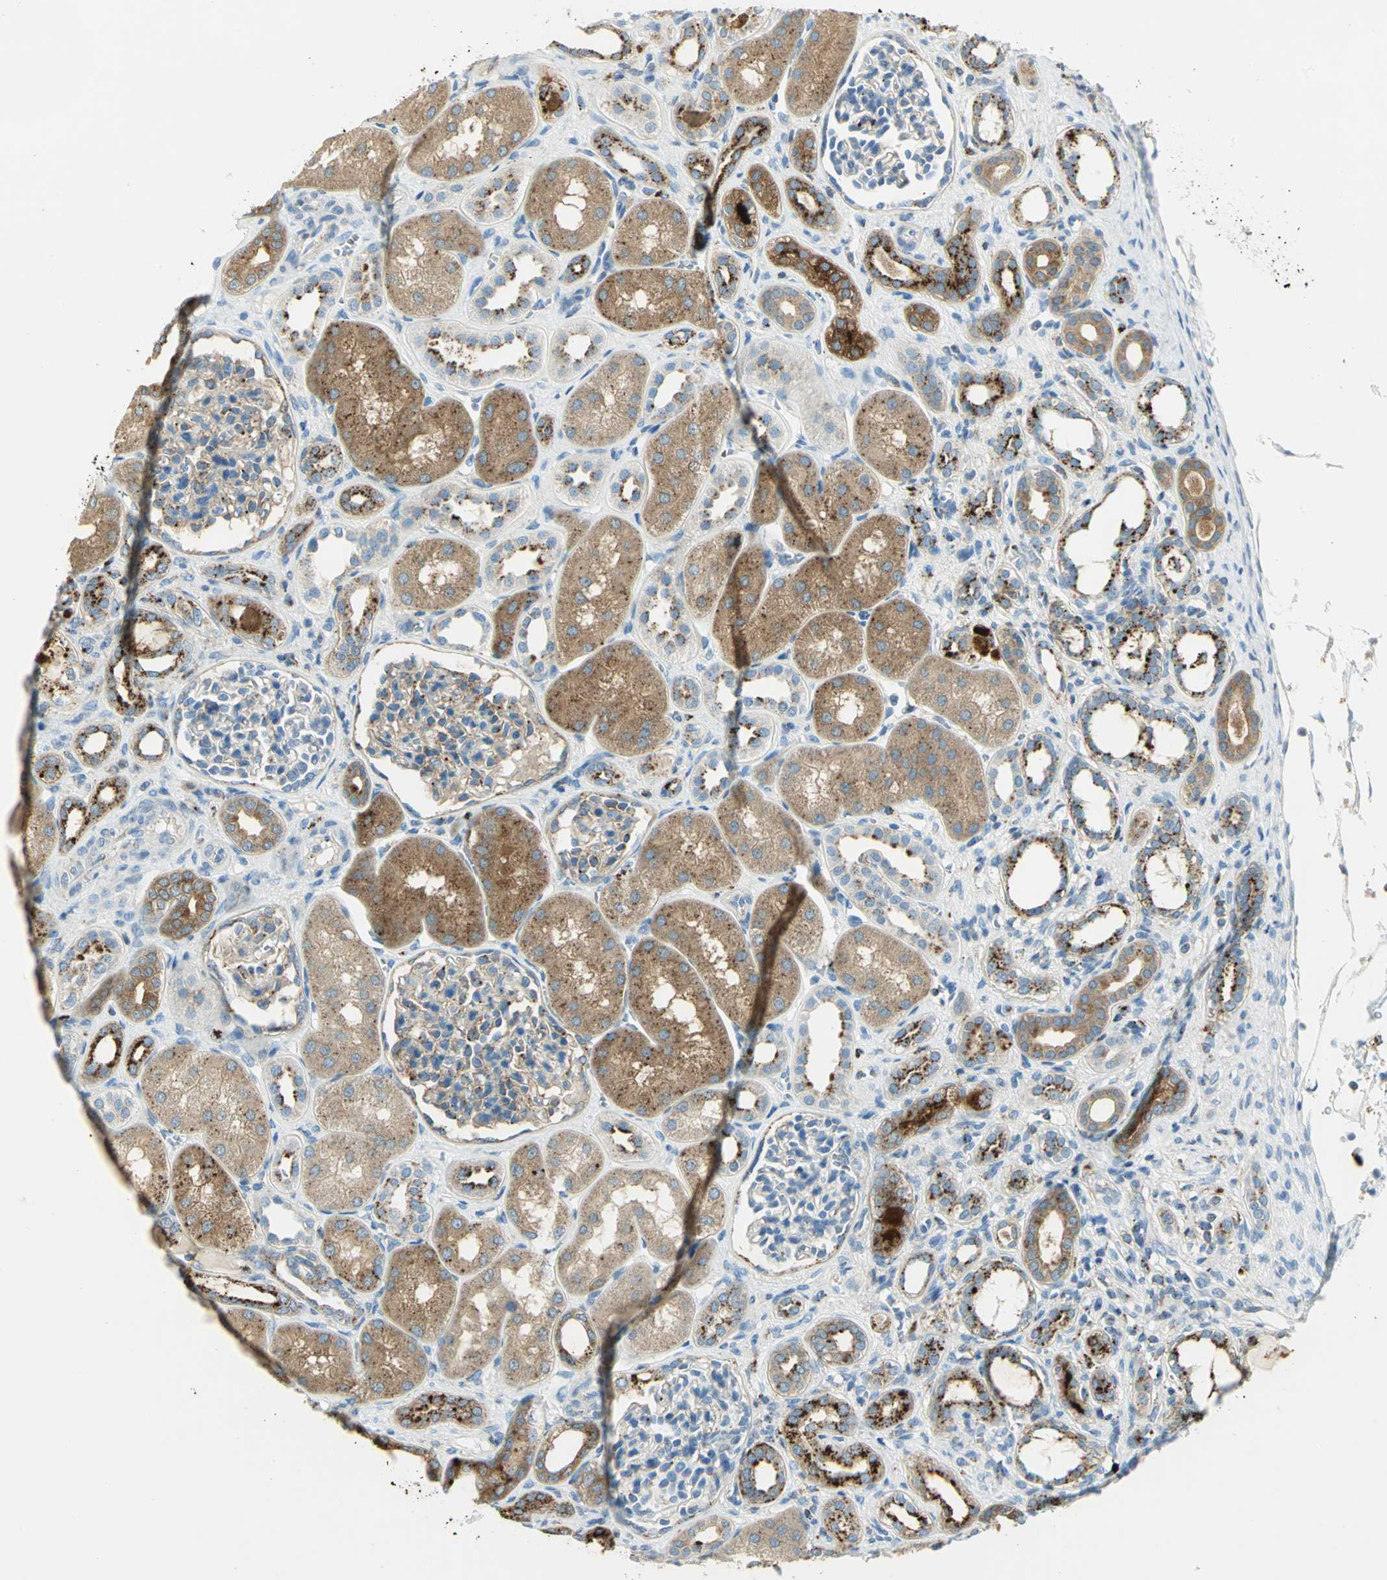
{"staining": {"intensity": "moderate", "quantity": "25%-75%", "location": "cytoplasmic/membranous"}, "tissue": "kidney", "cell_type": "Cells in glomeruli", "image_type": "normal", "snomed": [{"axis": "morphology", "description": "Normal tissue, NOS"}, {"axis": "topography", "description": "Kidney"}], "caption": "Immunohistochemical staining of unremarkable human kidney shows 25%-75% levels of moderate cytoplasmic/membranous protein staining in about 25%-75% of cells in glomeruli.", "gene": "ARSA", "patient": {"sex": "male", "age": 7}}